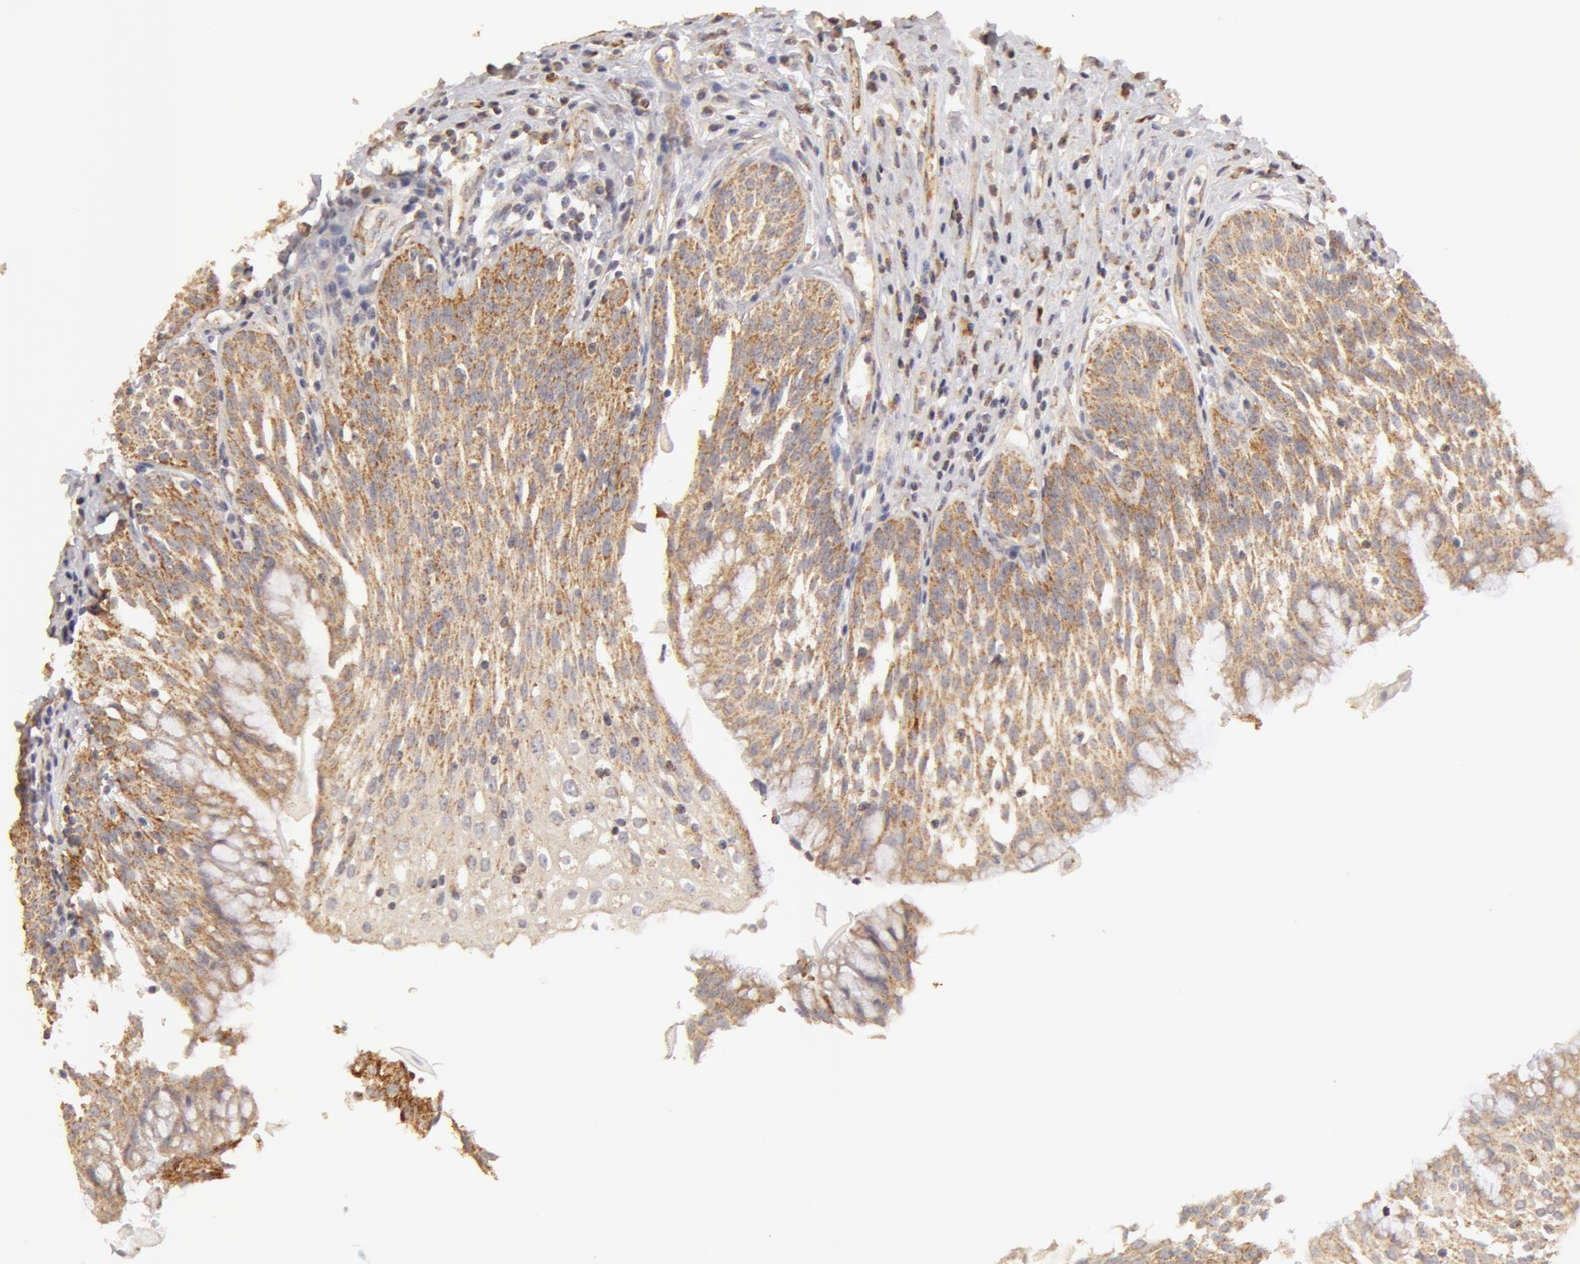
{"staining": {"intensity": "weak", "quantity": ">75%", "location": "cytoplasmic/membranous"}, "tissue": "urinary bladder", "cell_type": "Urothelial cells", "image_type": "normal", "snomed": [{"axis": "morphology", "description": "Normal tissue, NOS"}, {"axis": "topography", "description": "Urinary bladder"}], "caption": "This photomicrograph shows immunohistochemistry staining of benign urinary bladder, with low weak cytoplasmic/membranous positivity in about >75% of urothelial cells.", "gene": "ADPRH", "patient": {"sex": "female", "age": 39}}